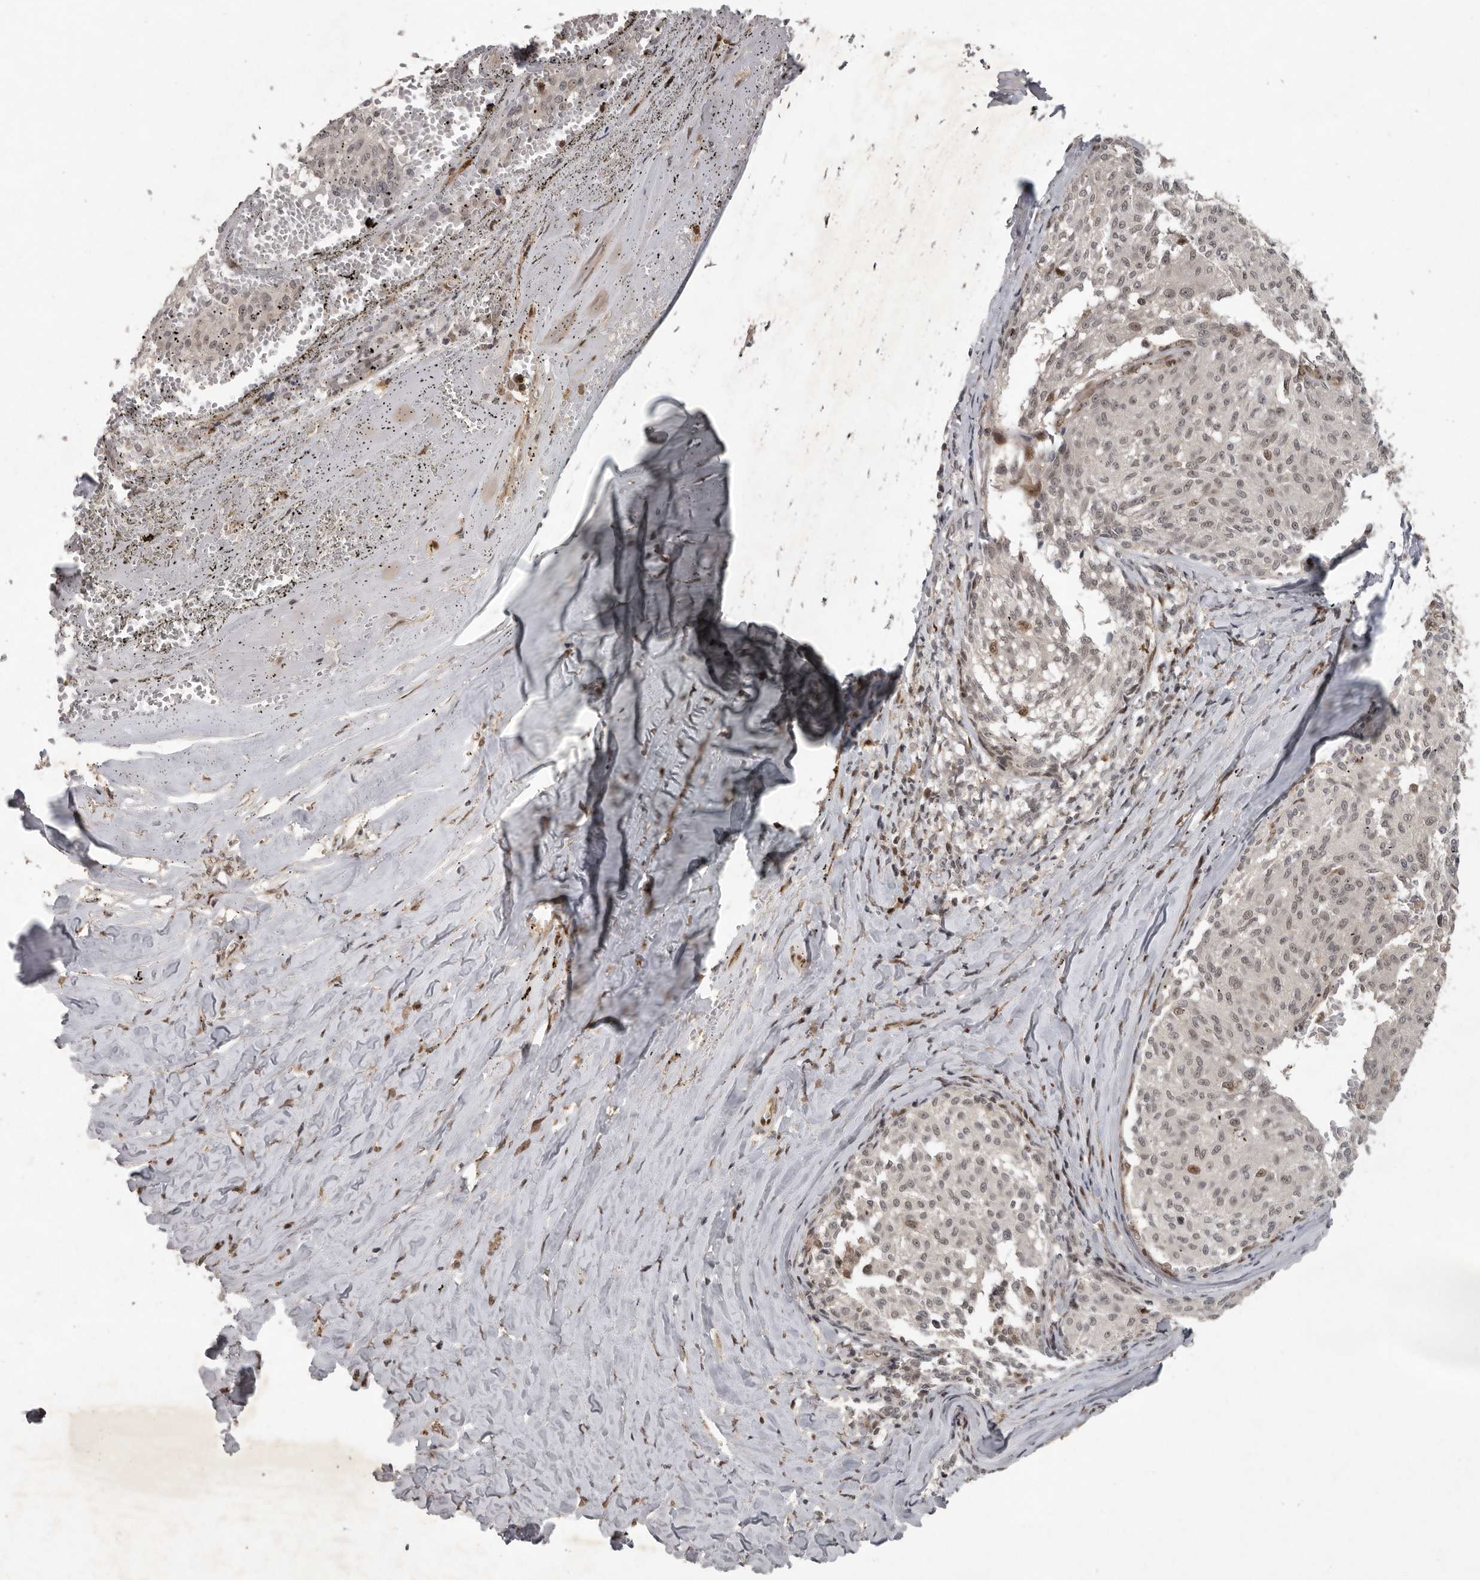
{"staining": {"intensity": "weak", "quantity": "<25%", "location": "nuclear"}, "tissue": "melanoma", "cell_type": "Tumor cells", "image_type": "cancer", "snomed": [{"axis": "morphology", "description": "Malignant melanoma, NOS"}, {"axis": "topography", "description": "Skin"}], "caption": "The image exhibits no significant positivity in tumor cells of melanoma. (DAB (3,3'-diaminobenzidine) immunohistochemistry with hematoxylin counter stain).", "gene": "CDC27", "patient": {"sex": "female", "age": 72}}